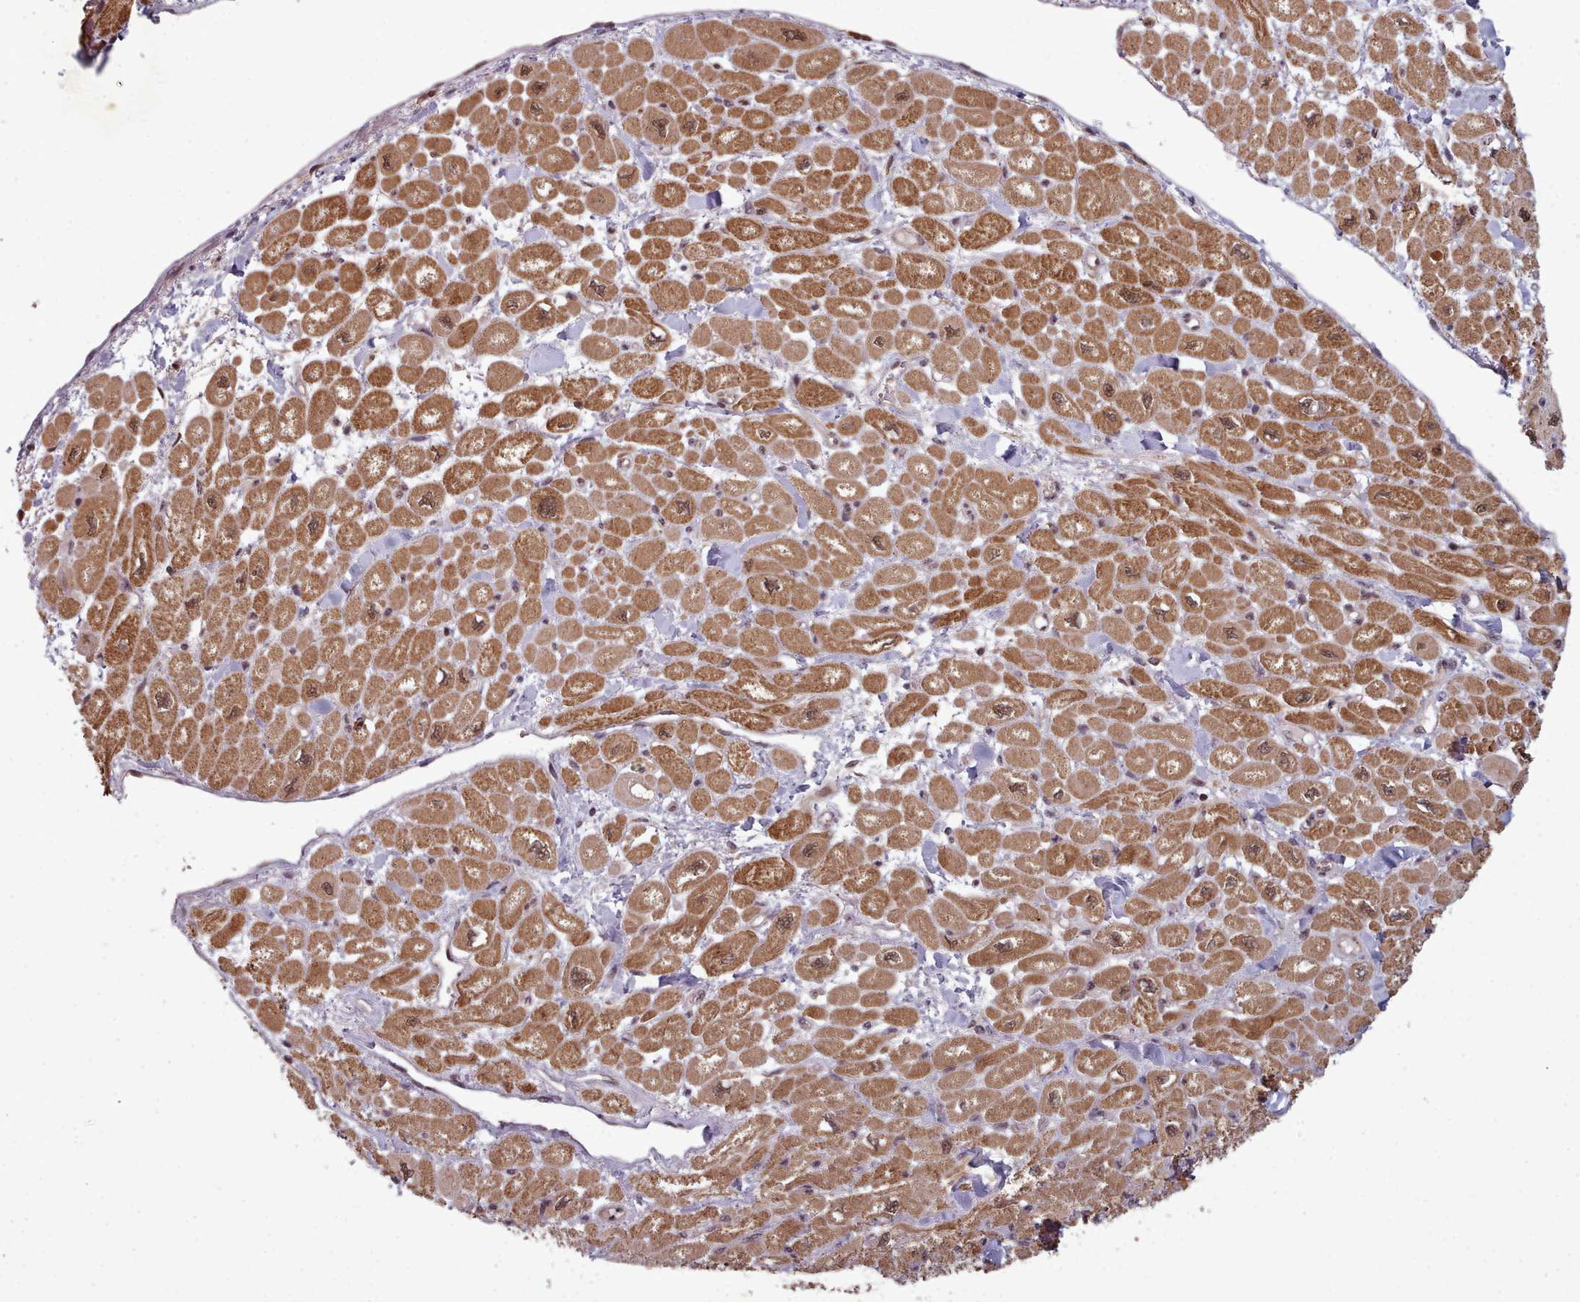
{"staining": {"intensity": "moderate", "quantity": ">75%", "location": "cytoplasmic/membranous"}, "tissue": "heart muscle", "cell_type": "Cardiomyocytes", "image_type": "normal", "snomed": [{"axis": "morphology", "description": "Normal tissue, NOS"}, {"axis": "topography", "description": "Heart"}], "caption": "Protein analysis of benign heart muscle displays moderate cytoplasmic/membranous staining in approximately >75% of cardiomyocytes.", "gene": "DHX8", "patient": {"sex": "male", "age": 65}}